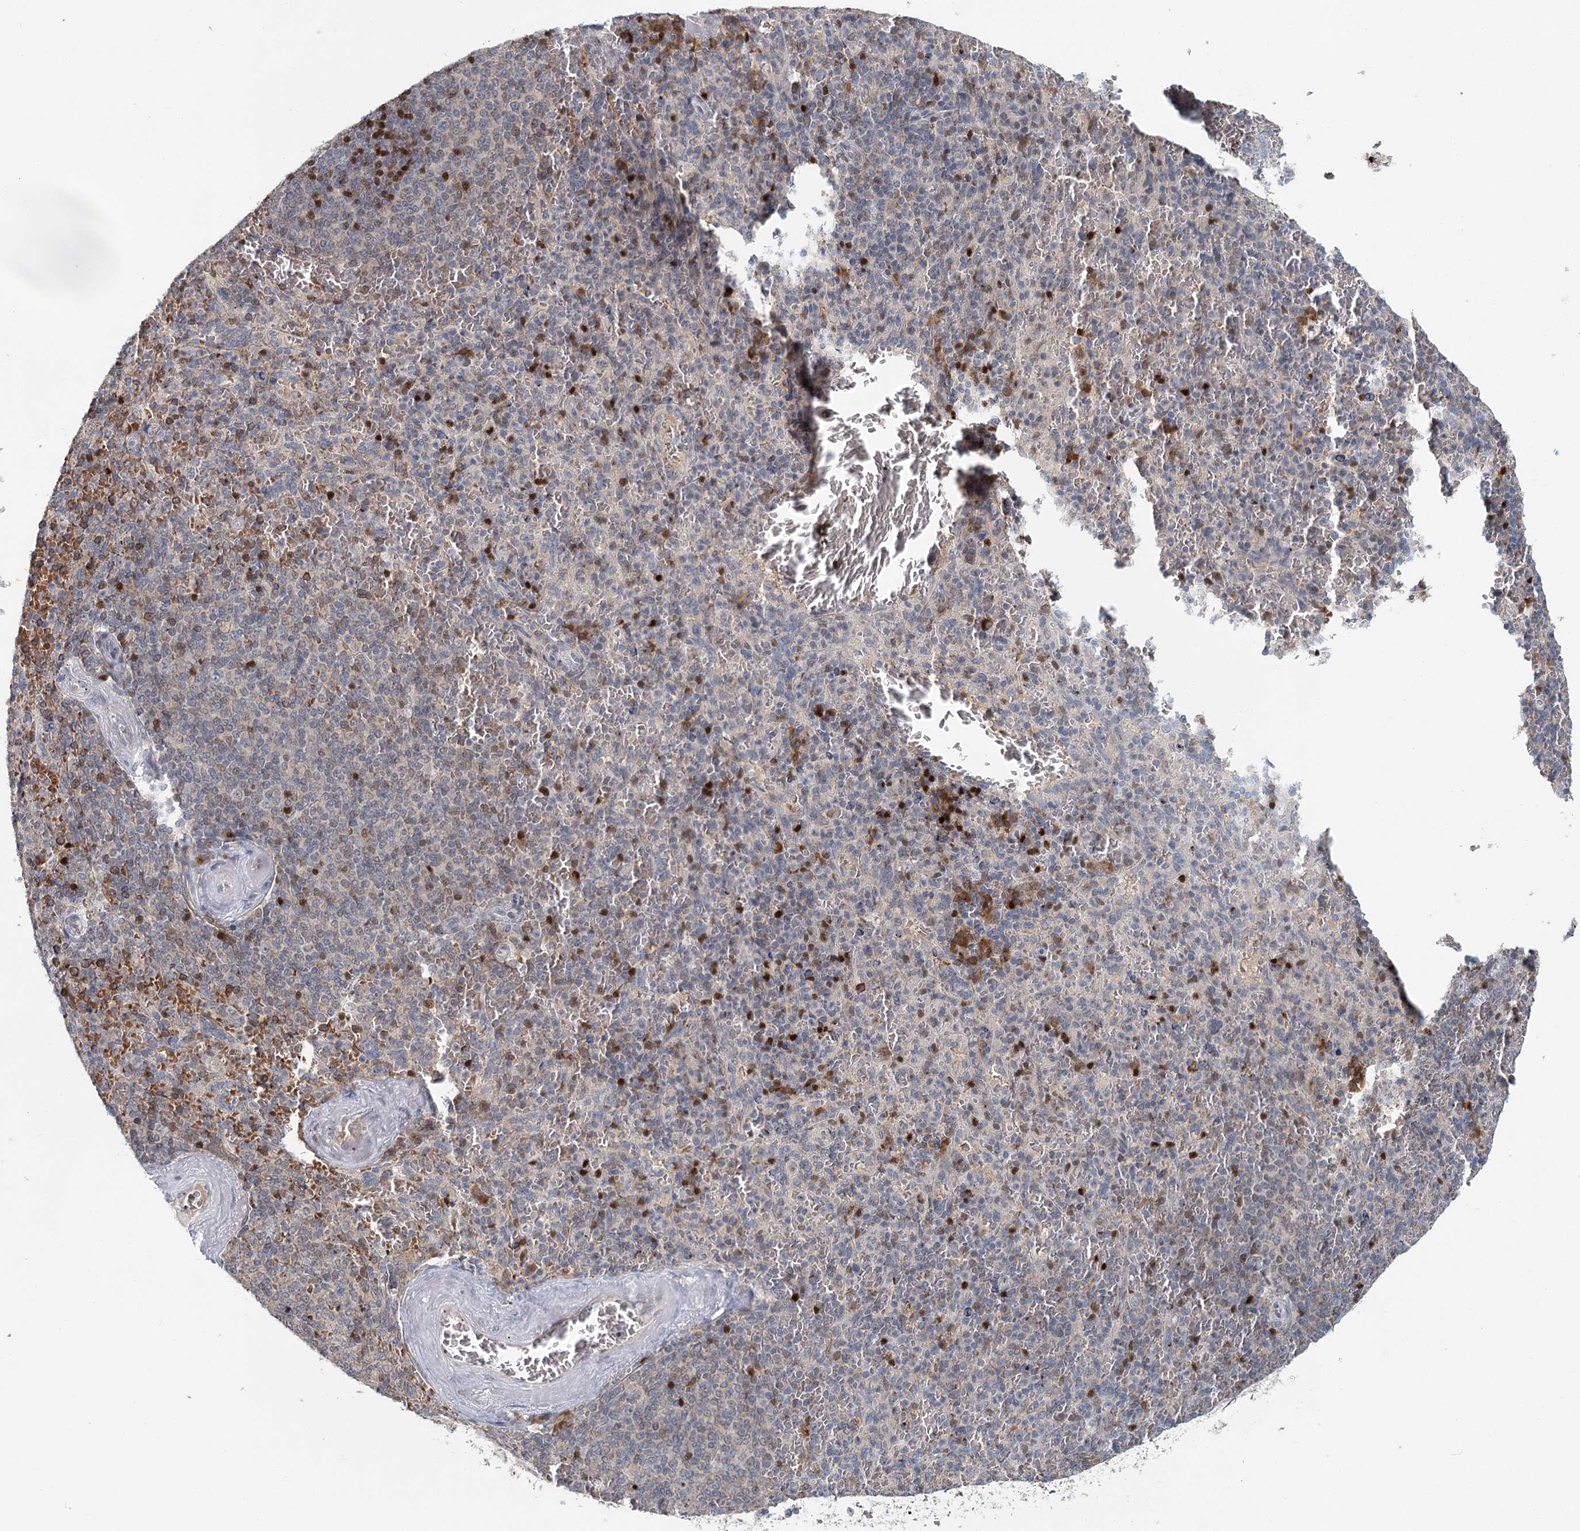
{"staining": {"intensity": "moderate", "quantity": "<25%", "location": "nuclear"}, "tissue": "spleen", "cell_type": "Cells in red pulp", "image_type": "normal", "snomed": [{"axis": "morphology", "description": "Normal tissue, NOS"}, {"axis": "topography", "description": "Spleen"}], "caption": "About <25% of cells in red pulp in unremarkable spleen reveal moderate nuclear protein expression as visualized by brown immunohistochemical staining.", "gene": "ADK", "patient": {"sex": "male", "age": 82}}